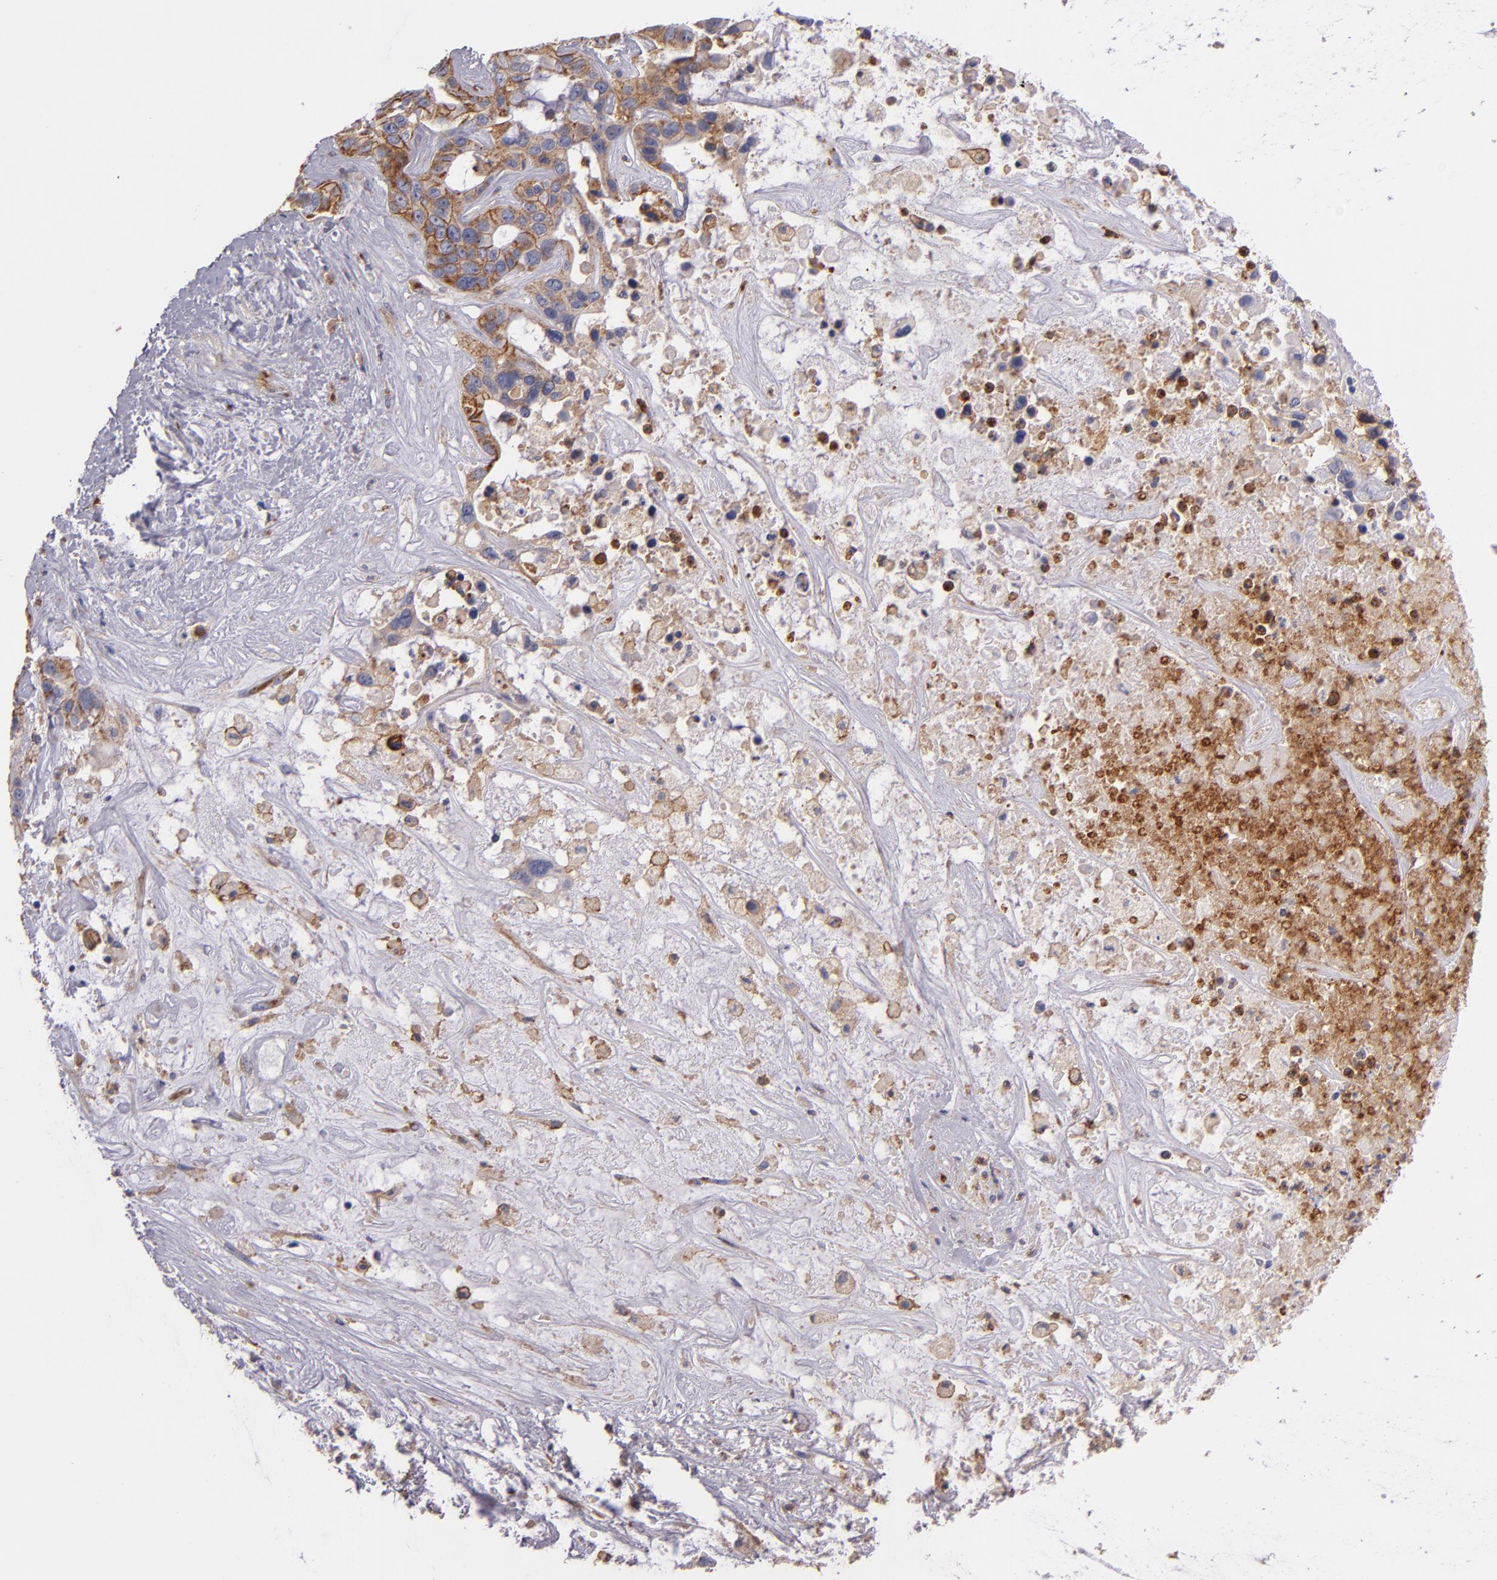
{"staining": {"intensity": "moderate", "quantity": "25%-75%", "location": "cytoplasmic/membranous"}, "tissue": "liver cancer", "cell_type": "Tumor cells", "image_type": "cancer", "snomed": [{"axis": "morphology", "description": "Cholangiocarcinoma"}, {"axis": "topography", "description": "Liver"}], "caption": "Liver cancer (cholangiocarcinoma) tissue shows moderate cytoplasmic/membranous expression in about 25%-75% of tumor cells", "gene": "C5AR1", "patient": {"sex": "female", "age": 65}}